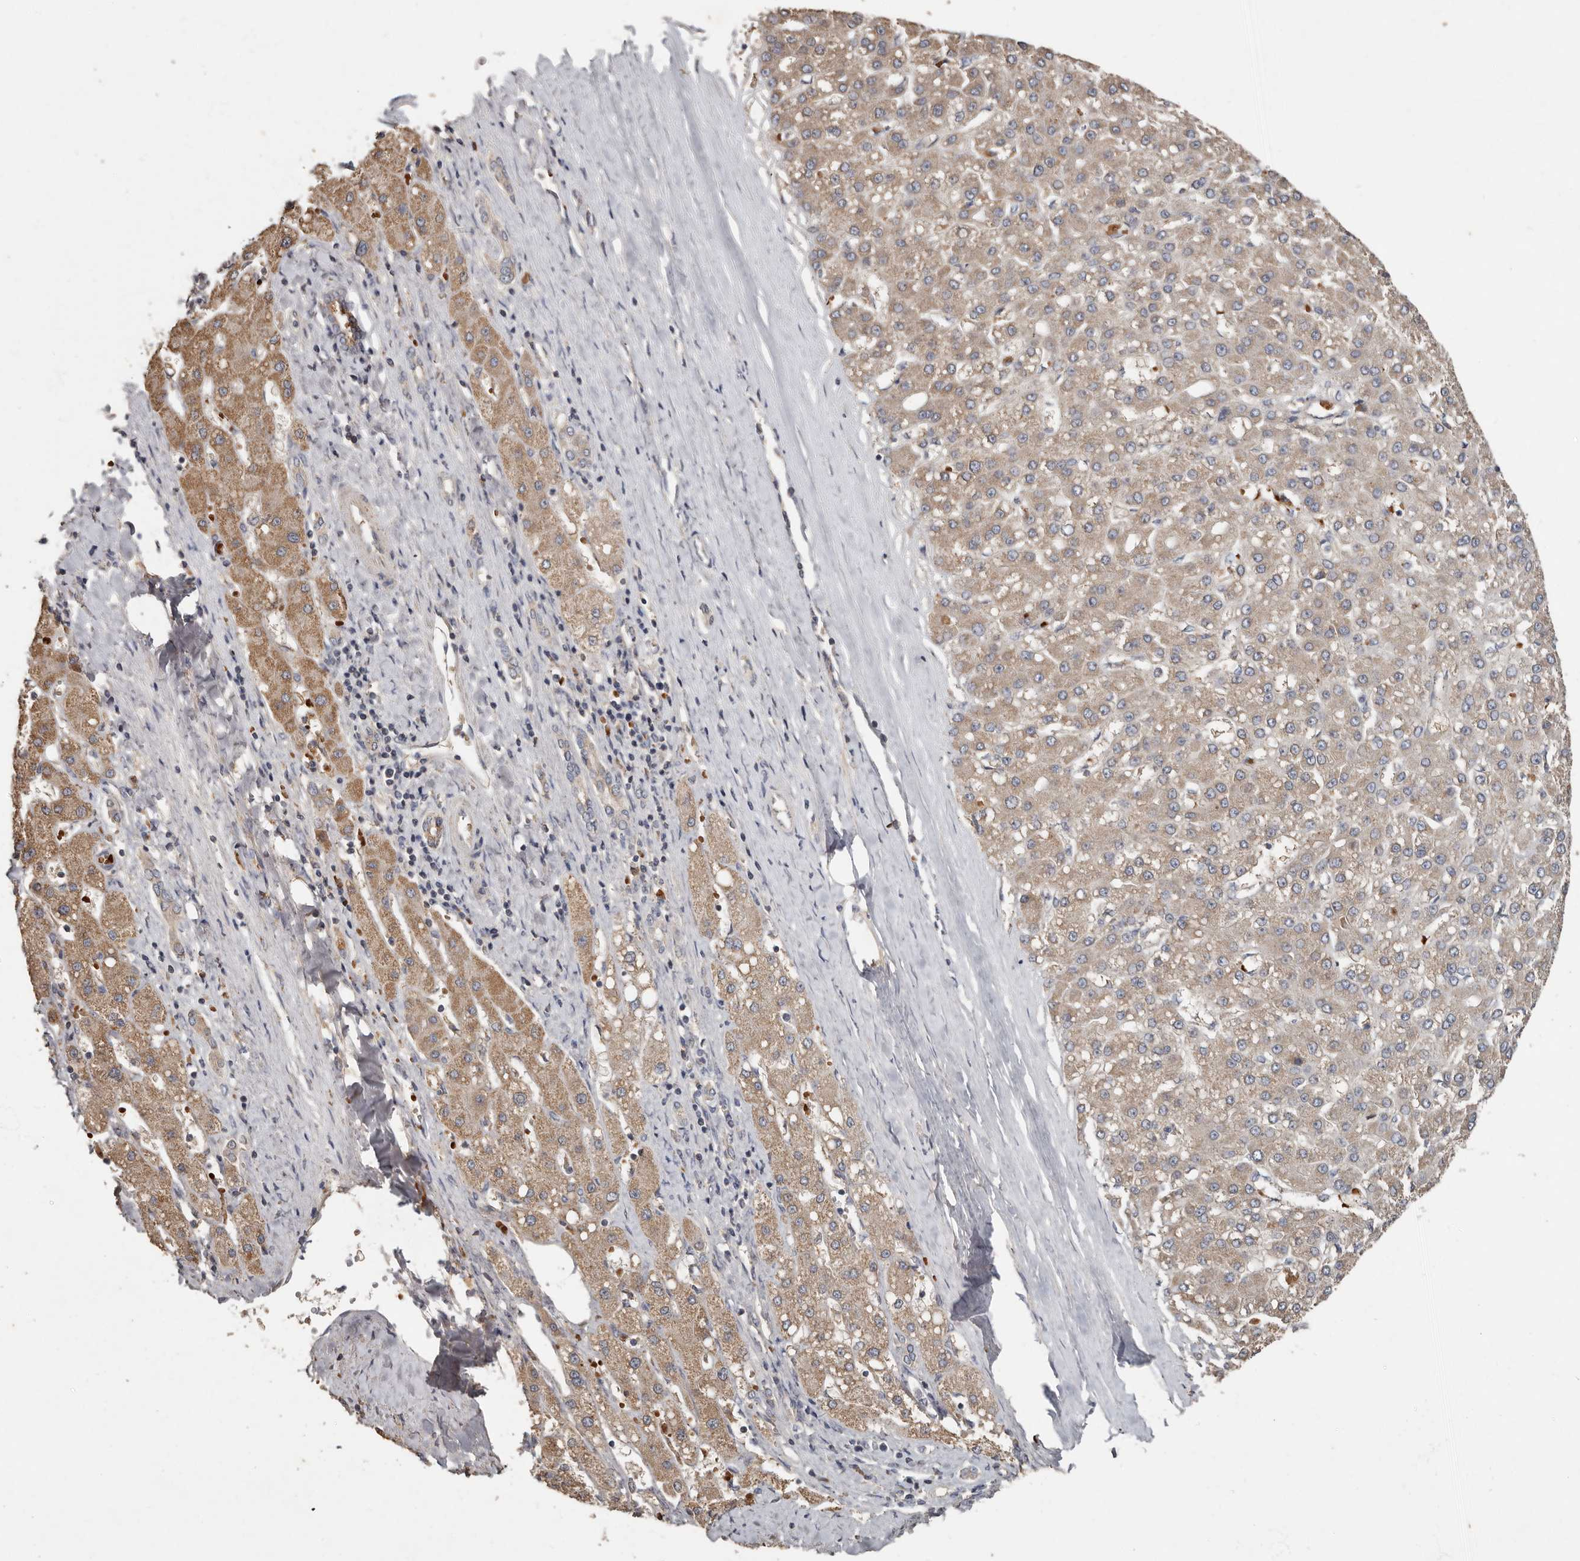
{"staining": {"intensity": "moderate", "quantity": ">75%", "location": "cytoplasmic/membranous"}, "tissue": "liver cancer", "cell_type": "Tumor cells", "image_type": "cancer", "snomed": [{"axis": "morphology", "description": "Carcinoma, Hepatocellular, NOS"}, {"axis": "topography", "description": "Liver"}], "caption": "Immunohistochemistry (IHC) (DAB) staining of liver cancer (hepatocellular carcinoma) displays moderate cytoplasmic/membranous protein positivity in approximately >75% of tumor cells.", "gene": "KIF26B", "patient": {"sex": "male", "age": 67}}